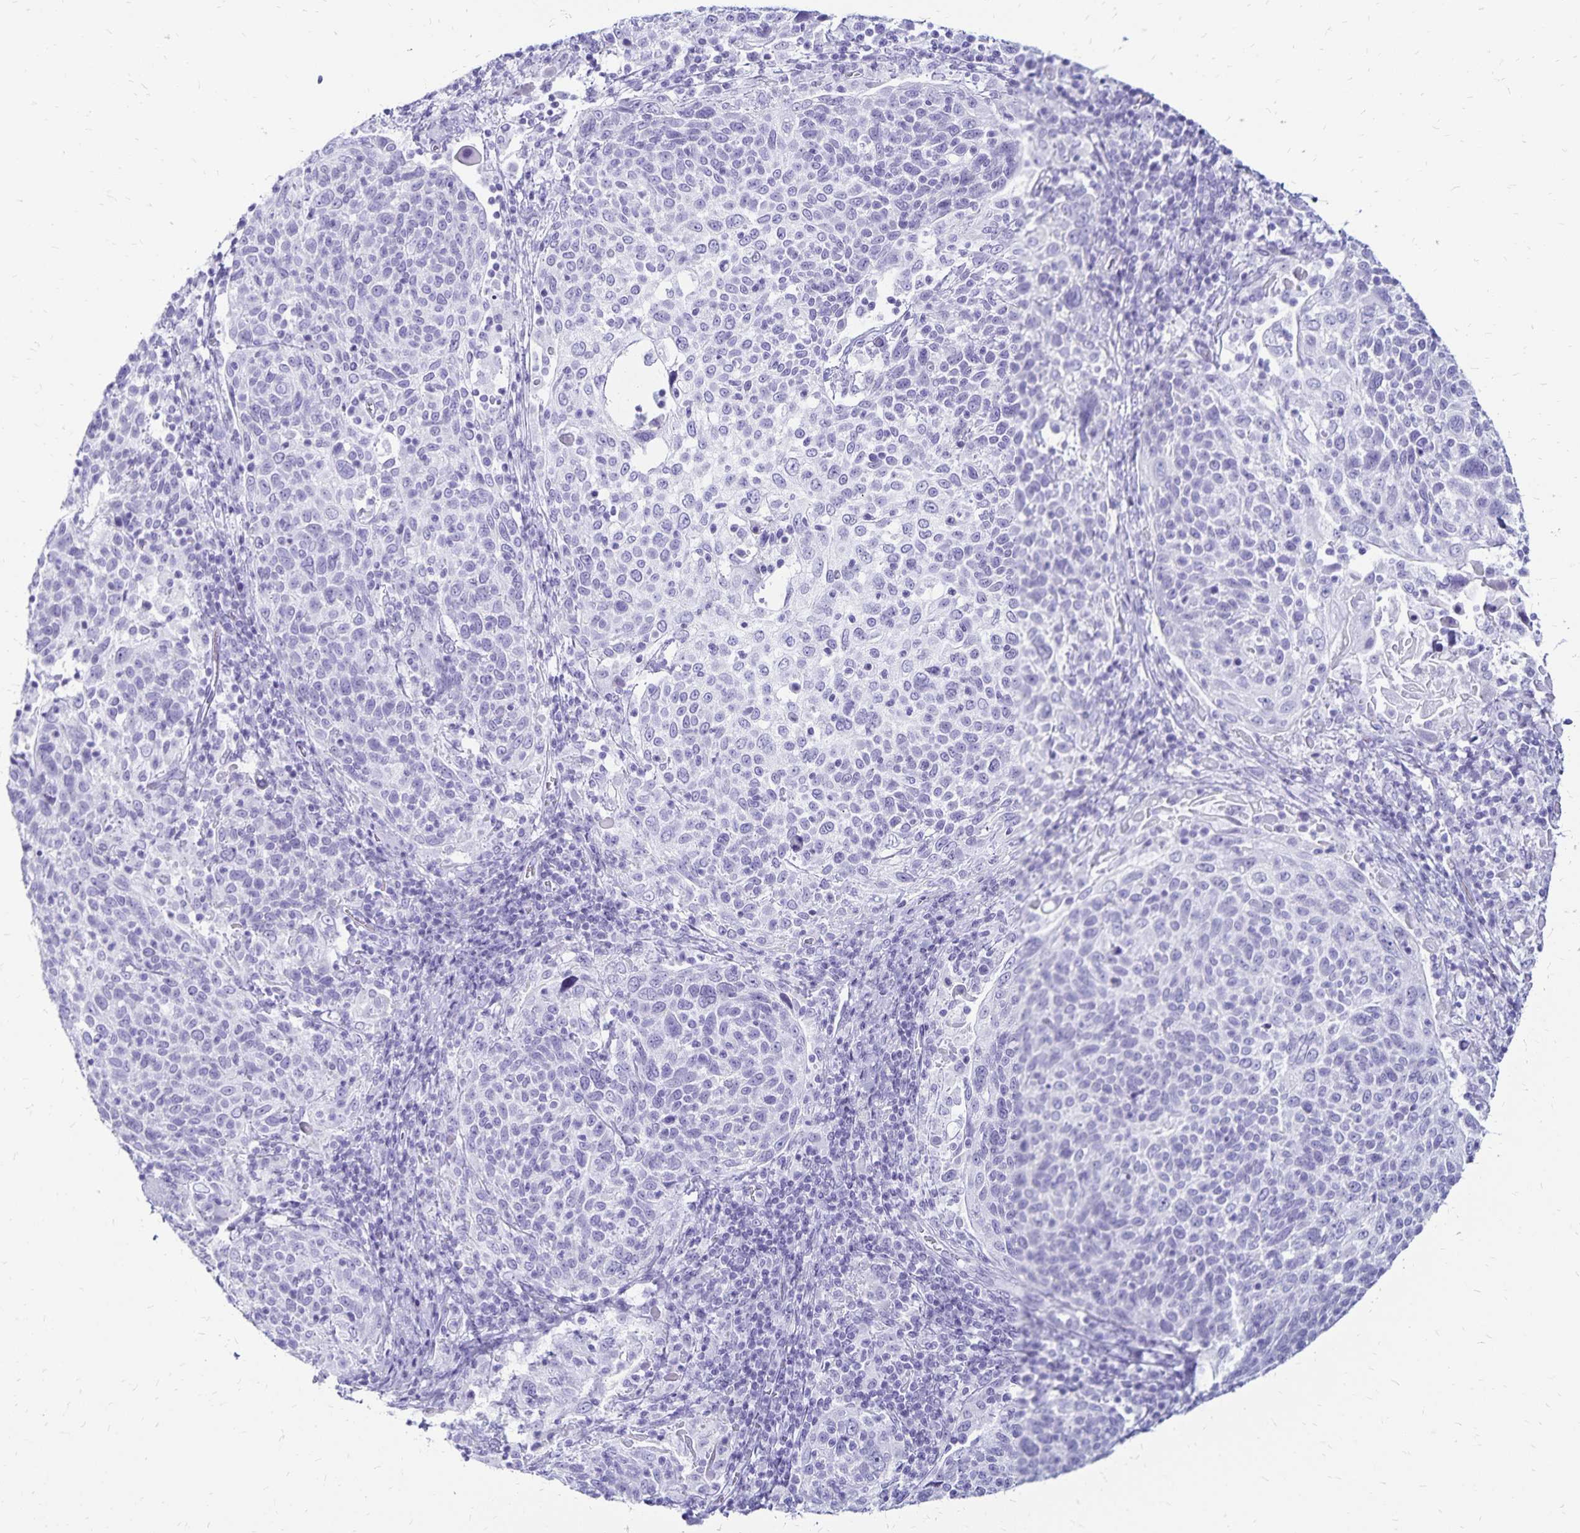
{"staining": {"intensity": "negative", "quantity": "none", "location": "none"}, "tissue": "cervical cancer", "cell_type": "Tumor cells", "image_type": "cancer", "snomed": [{"axis": "morphology", "description": "Squamous cell carcinoma, NOS"}, {"axis": "topography", "description": "Cervix"}], "caption": "This is a image of immunohistochemistry staining of cervical squamous cell carcinoma, which shows no expression in tumor cells.", "gene": "LIN28B", "patient": {"sex": "female", "age": 61}}